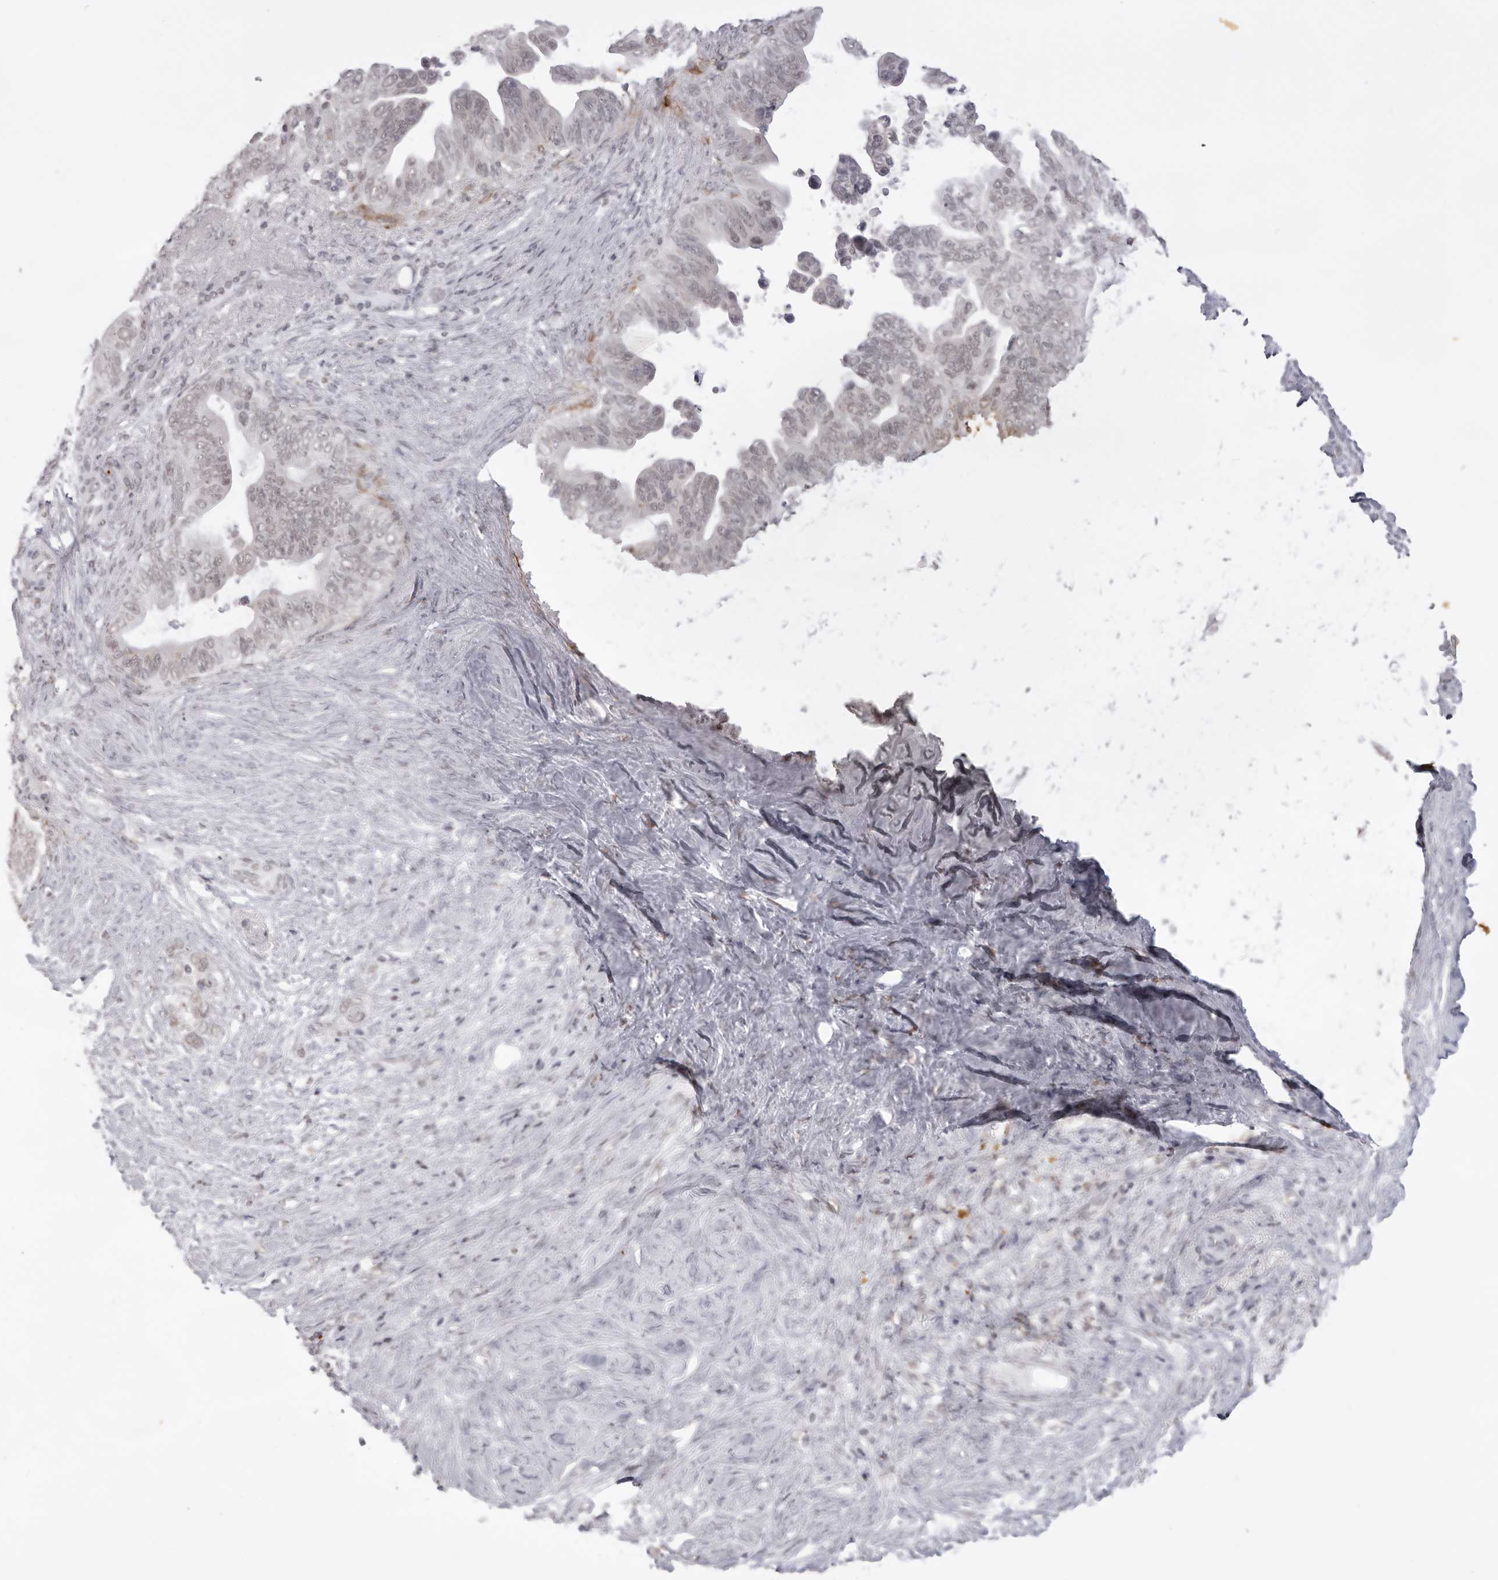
{"staining": {"intensity": "negative", "quantity": "none", "location": "none"}, "tissue": "pancreatic cancer", "cell_type": "Tumor cells", "image_type": "cancer", "snomed": [{"axis": "morphology", "description": "Adenocarcinoma, NOS"}, {"axis": "topography", "description": "Pancreas"}], "caption": "The IHC image has no significant staining in tumor cells of pancreatic adenocarcinoma tissue. (DAB immunohistochemistry with hematoxylin counter stain).", "gene": "NTM", "patient": {"sex": "female", "age": 72}}